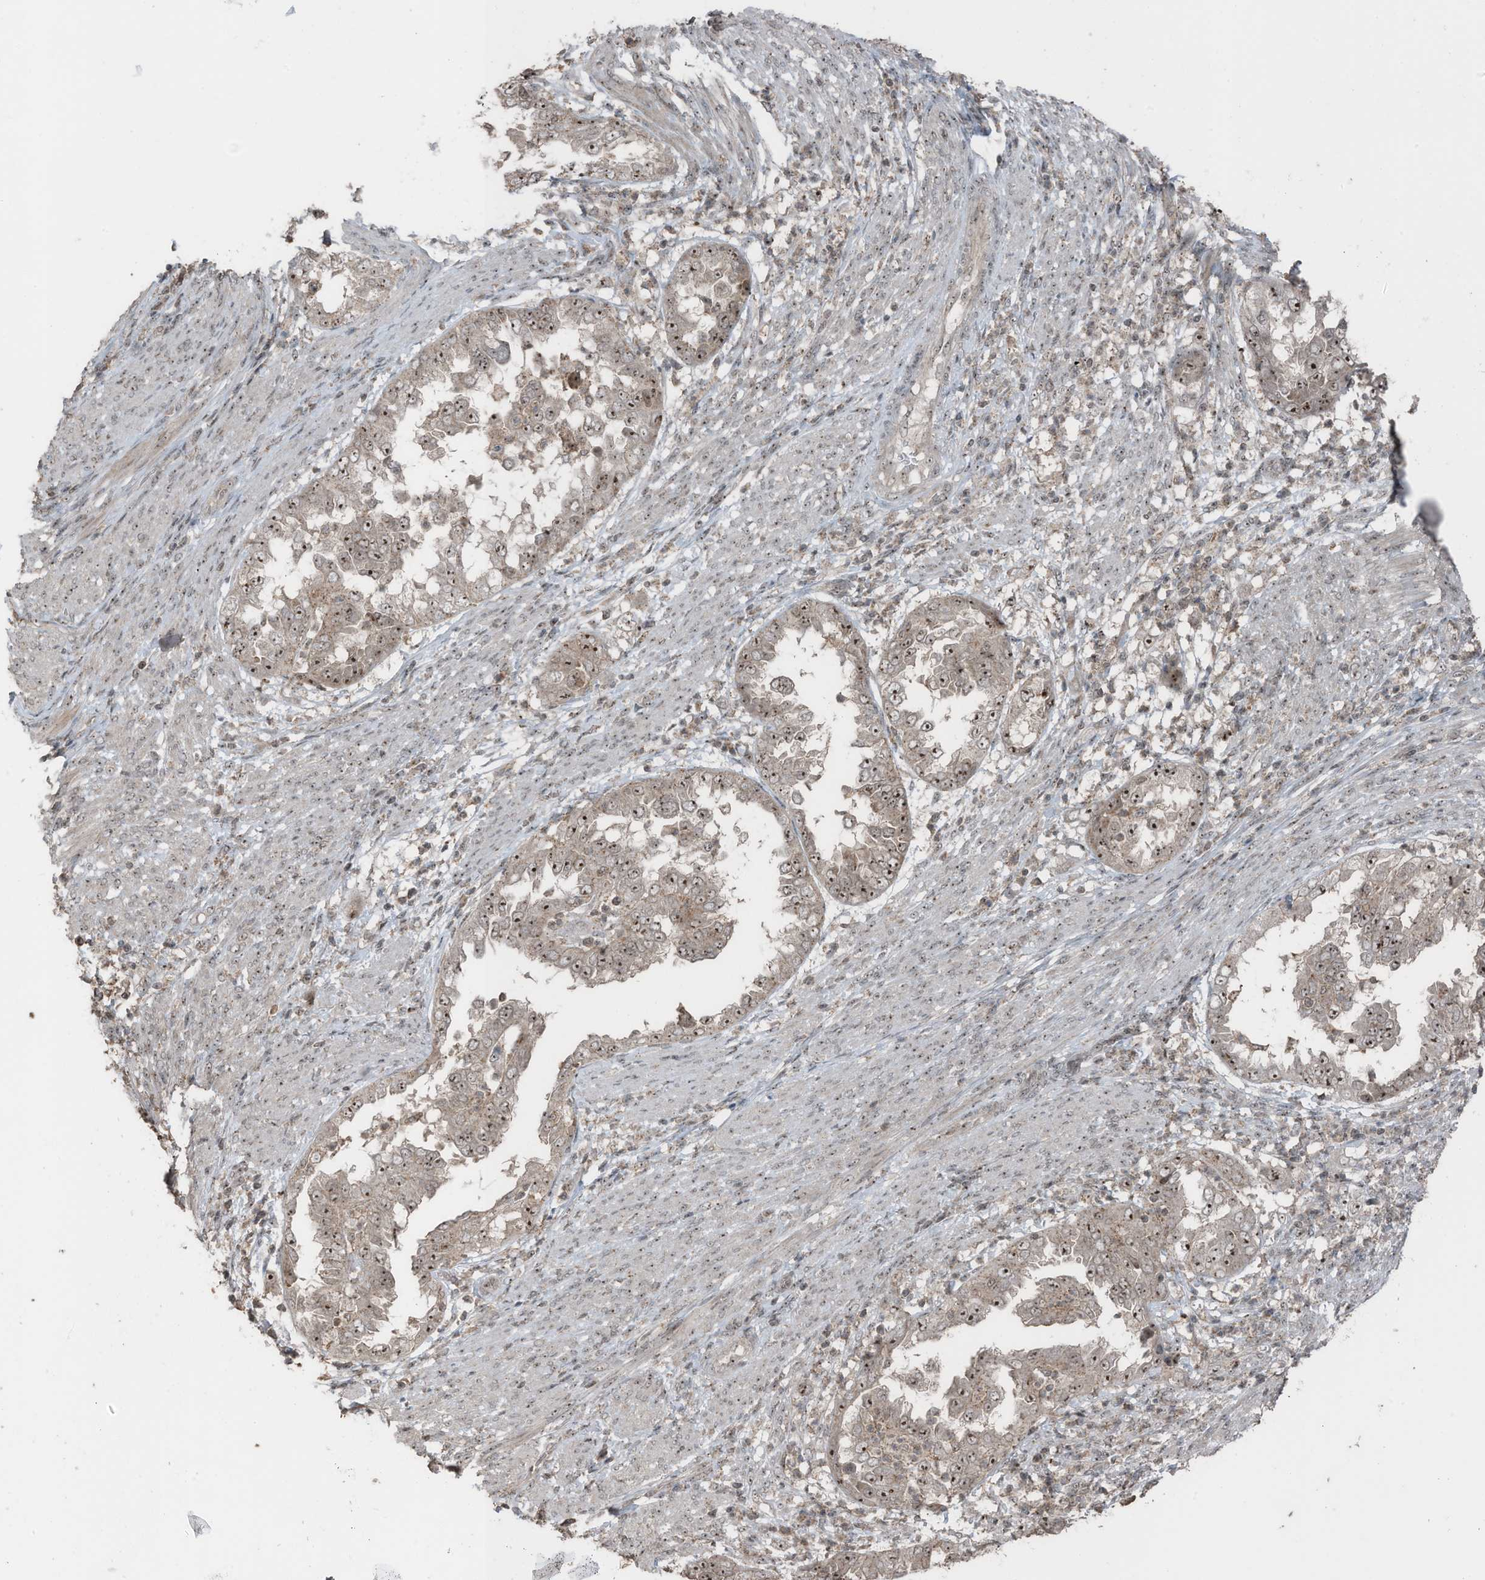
{"staining": {"intensity": "moderate", "quantity": ">75%", "location": "cytoplasmic/membranous,nuclear"}, "tissue": "endometrial cancer", "cell_type": "Tumor cells", "image_type": "cancer", "snomed": [{"axis": "morphology", "description": "Adenocarcinoma, NOS"}, {"axis": "topography", "description": "Endometrium"}], "caption": "Endometrial cancer was stained to show a protein in brown. There is medium levels of moderate cytoplasmic/membranous and nuclear staining in about >75% of tumor cells.", "gene": "UTP3", "patient": {"sex": "female", "age": 85}}